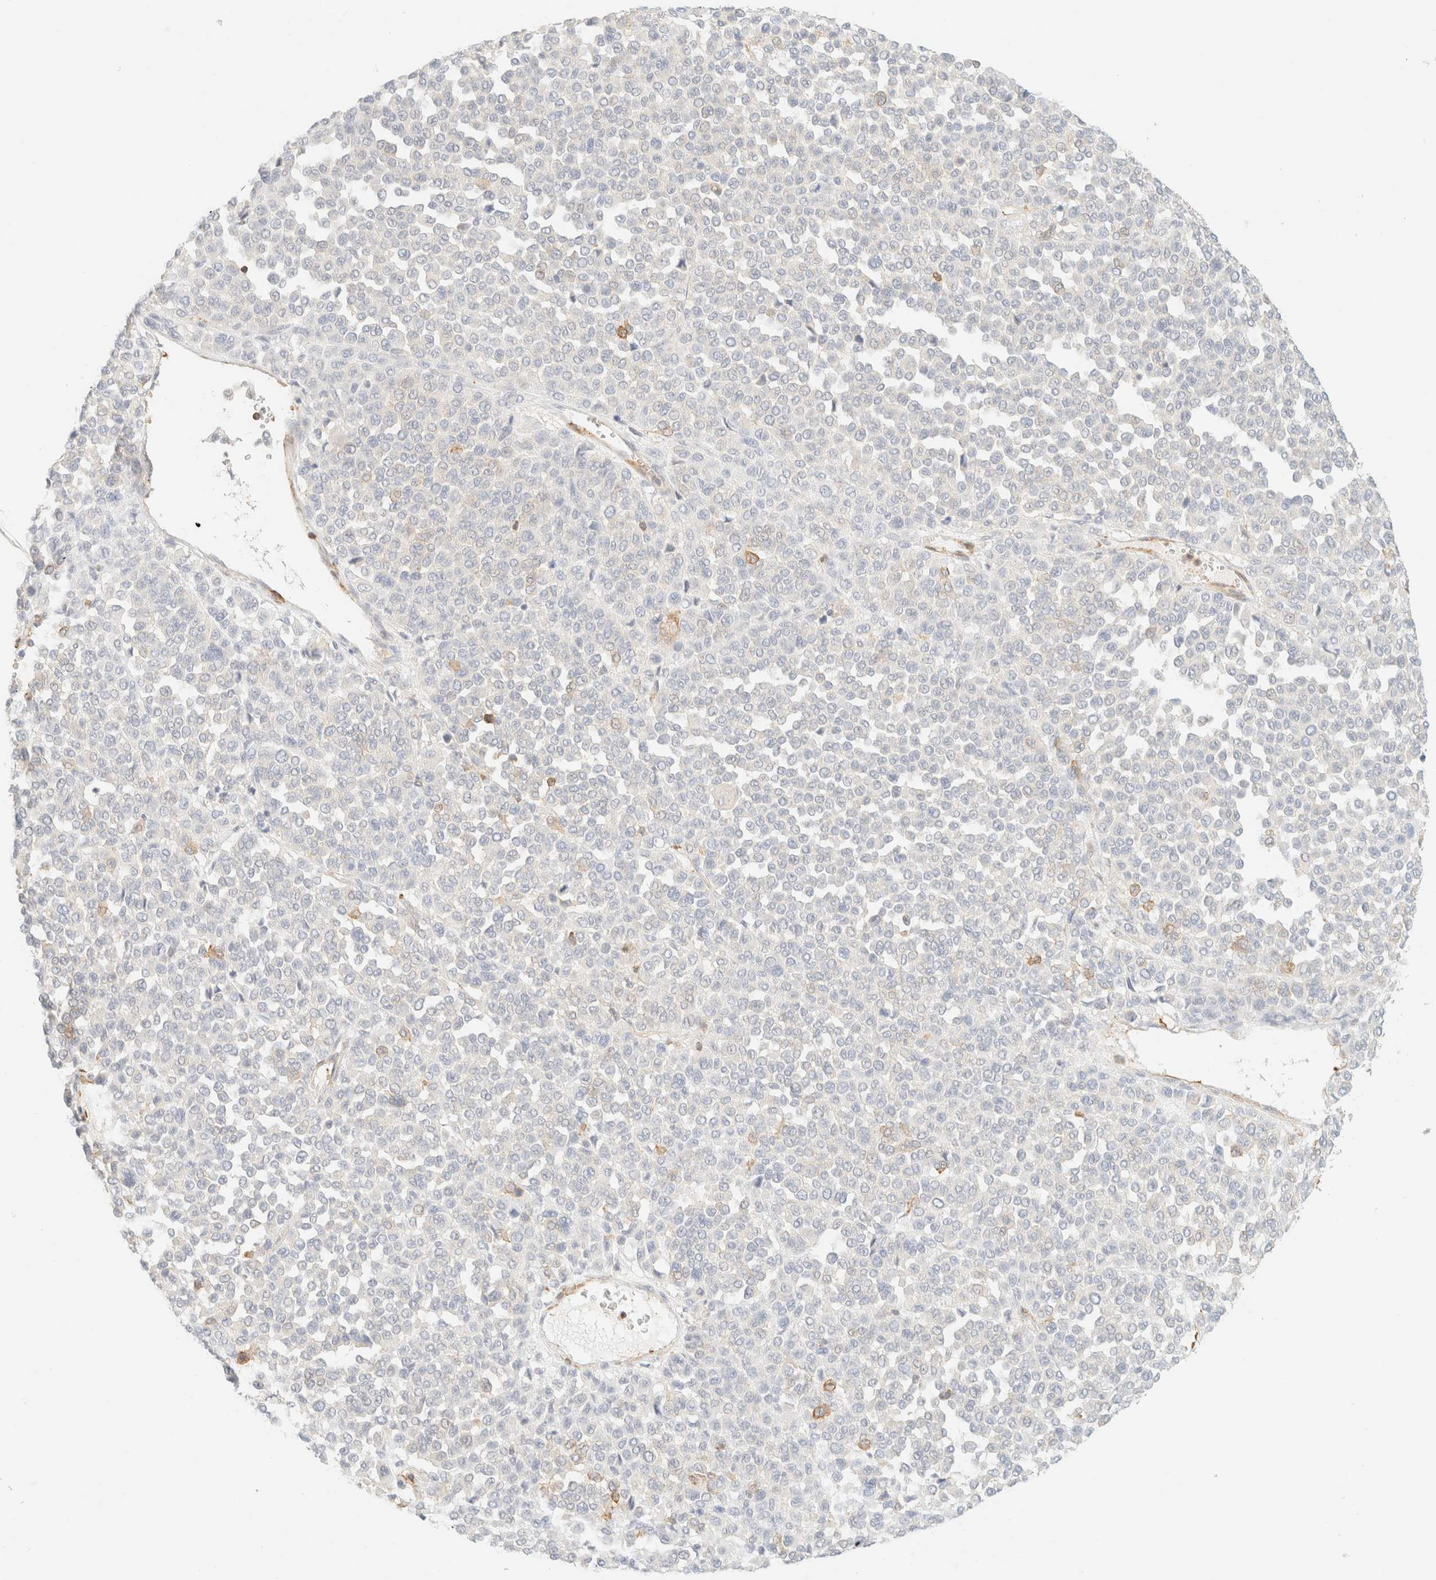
{"staining": {"intensity": "negative", "quantity": "none", "location": "none"}, "tissue": "melanoma", "cell_type": "Tumor cells", "image_type": "cancer", "snomed": [{"axis": "morphology", "description": "Malignant melanoma, Metastatic site"}, {"axis": "topography", "description": "Pancreas"}], "caption": "A photomicrograph of human malignant melanoma (metastatic site) is negative for staining in tumor cells.", "gene": "OTOP2", "patient": {"sex": "female", "age": 30}}